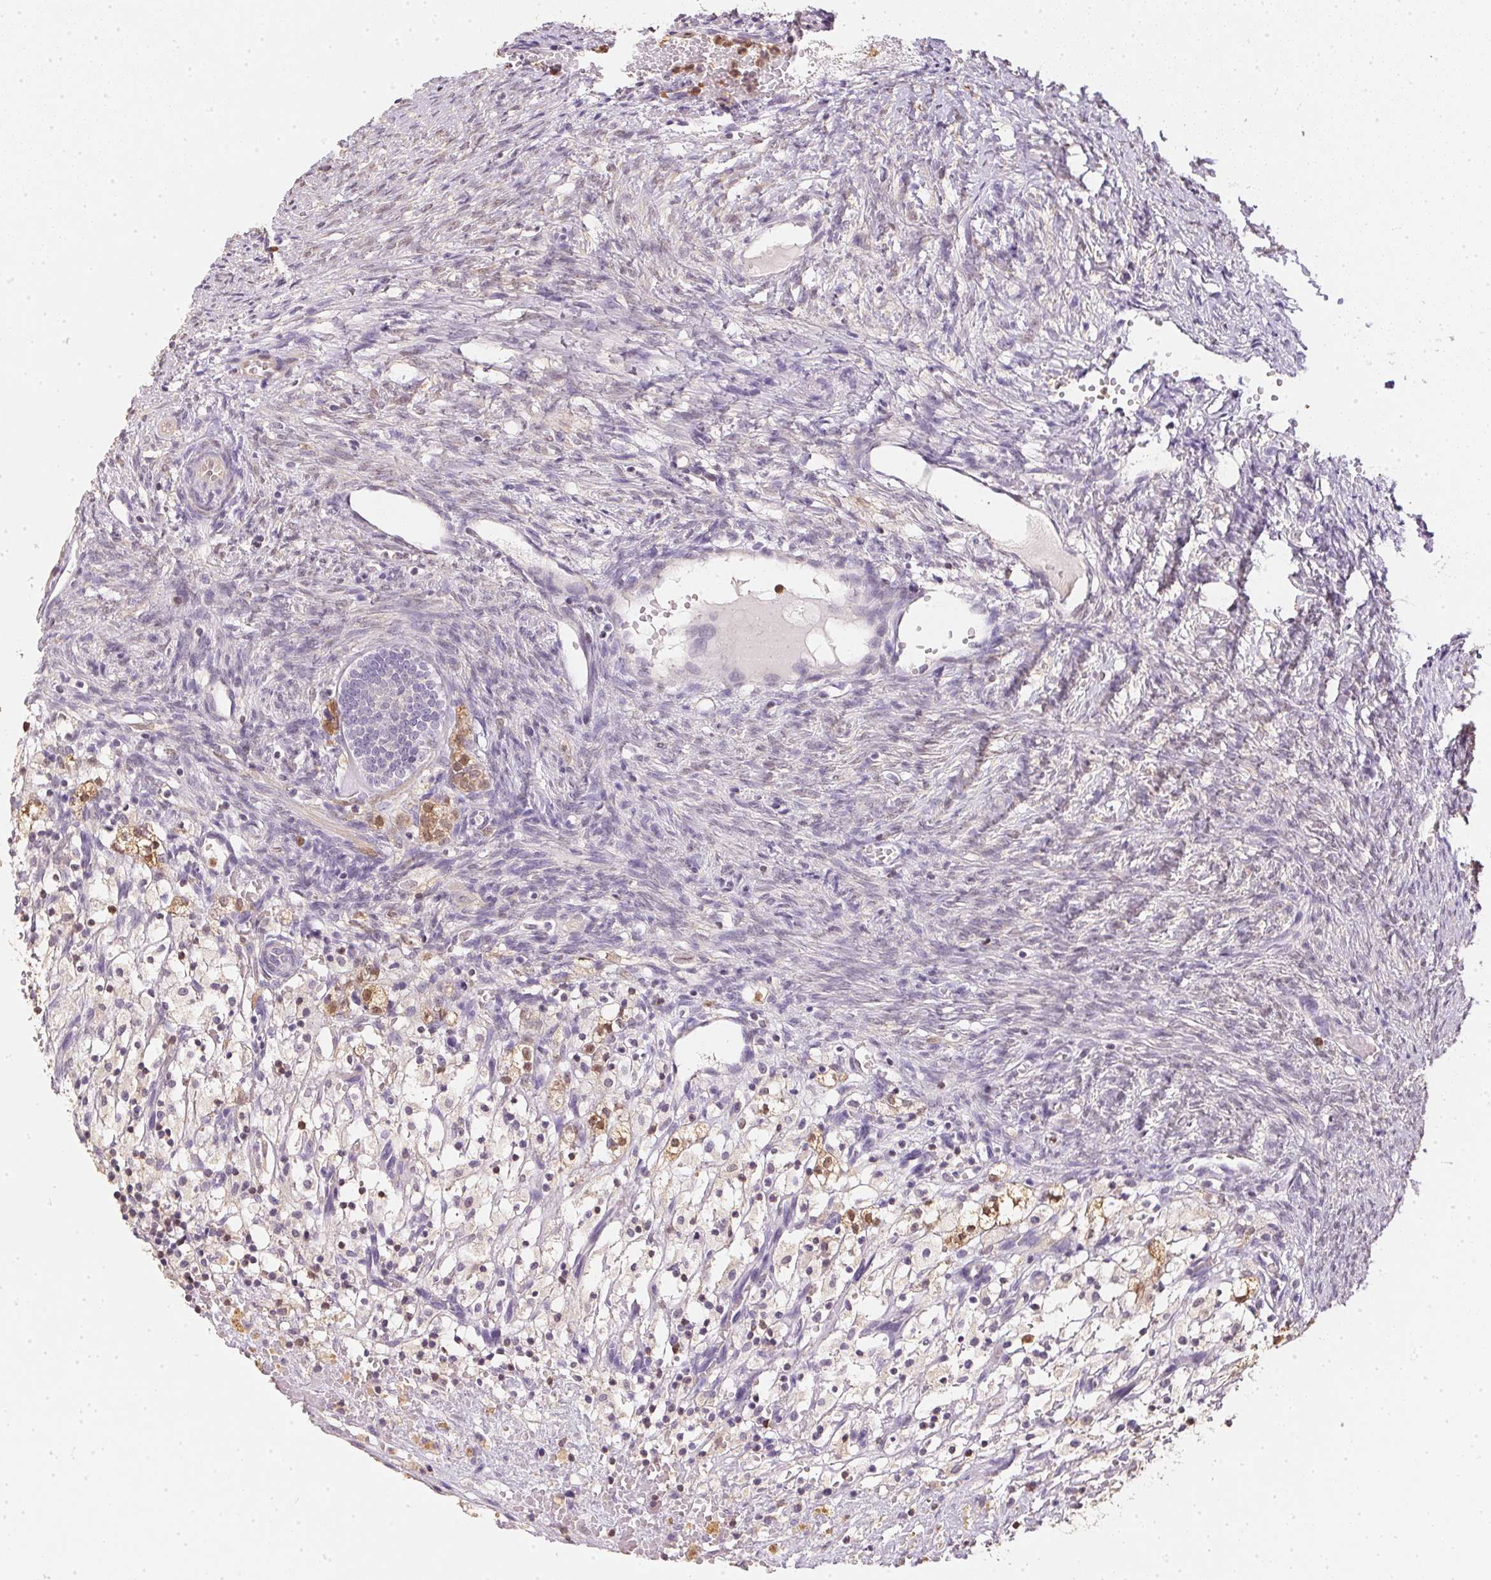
{"staining": {"intensity": "negative", "quantity": "none", "location": "none"}, "tissue": "ovary", "cell_type": "Follicle cells", "image_type": "normal", "snomed": [{"axis": "morphology", "description": "Normal tissue, NOS"}, {"axis": "topography", "description": "Ovary"}], "caption": "Follicle cells show no significant positivity in benign ovary.", "gene": "S100A3", "patient": {"sex": "female", "age": 46}}